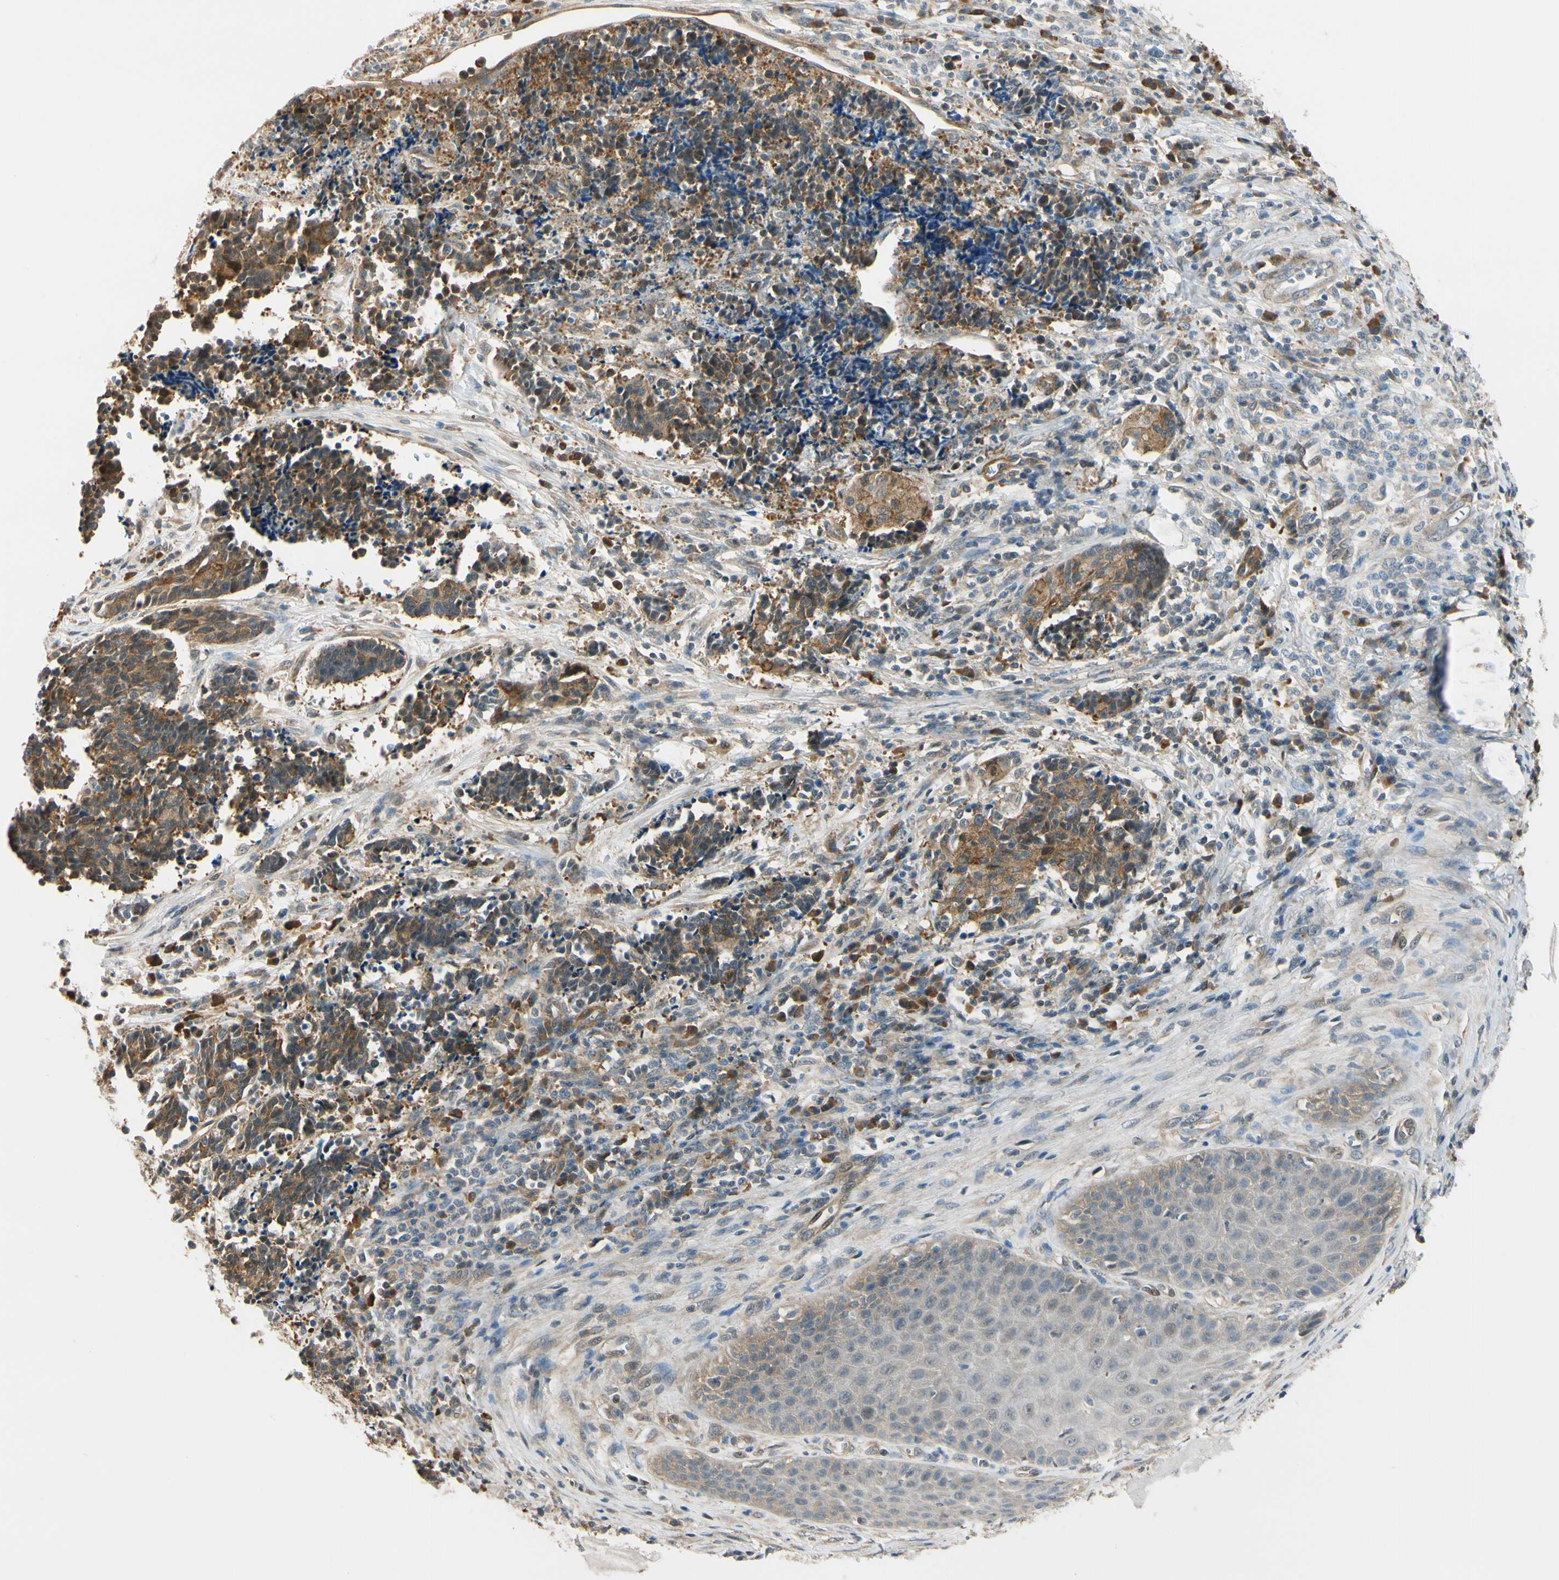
{"staining": {"intensity": "moderate", "quantity": ">75%", "location": "cytoplasmic/membranous,nuclear"}, "tissue": "cervical cancer", "cell_type": "Tumor cells", "image_type": "cancer", "snomed": [{"axis": "morphology", "description": "Squamous cell carcinoma, NOS"}, {"axis": "topography", "description": "Cervix"}], "caption": "Immunohistochemistry (IHC) micrograph of neoplastic tissue: human cervical squamous cell carcinoma stained using IHC displays medium levels of moderate protein expression localized specifically in the cytoplasmic/membranous and nuclear of tumor cells, appearing as a cytoplasmic/membranous and nuclear brown color.", "gene": "RASGRF1", "patient": {"sex": "female", "age": 35}}